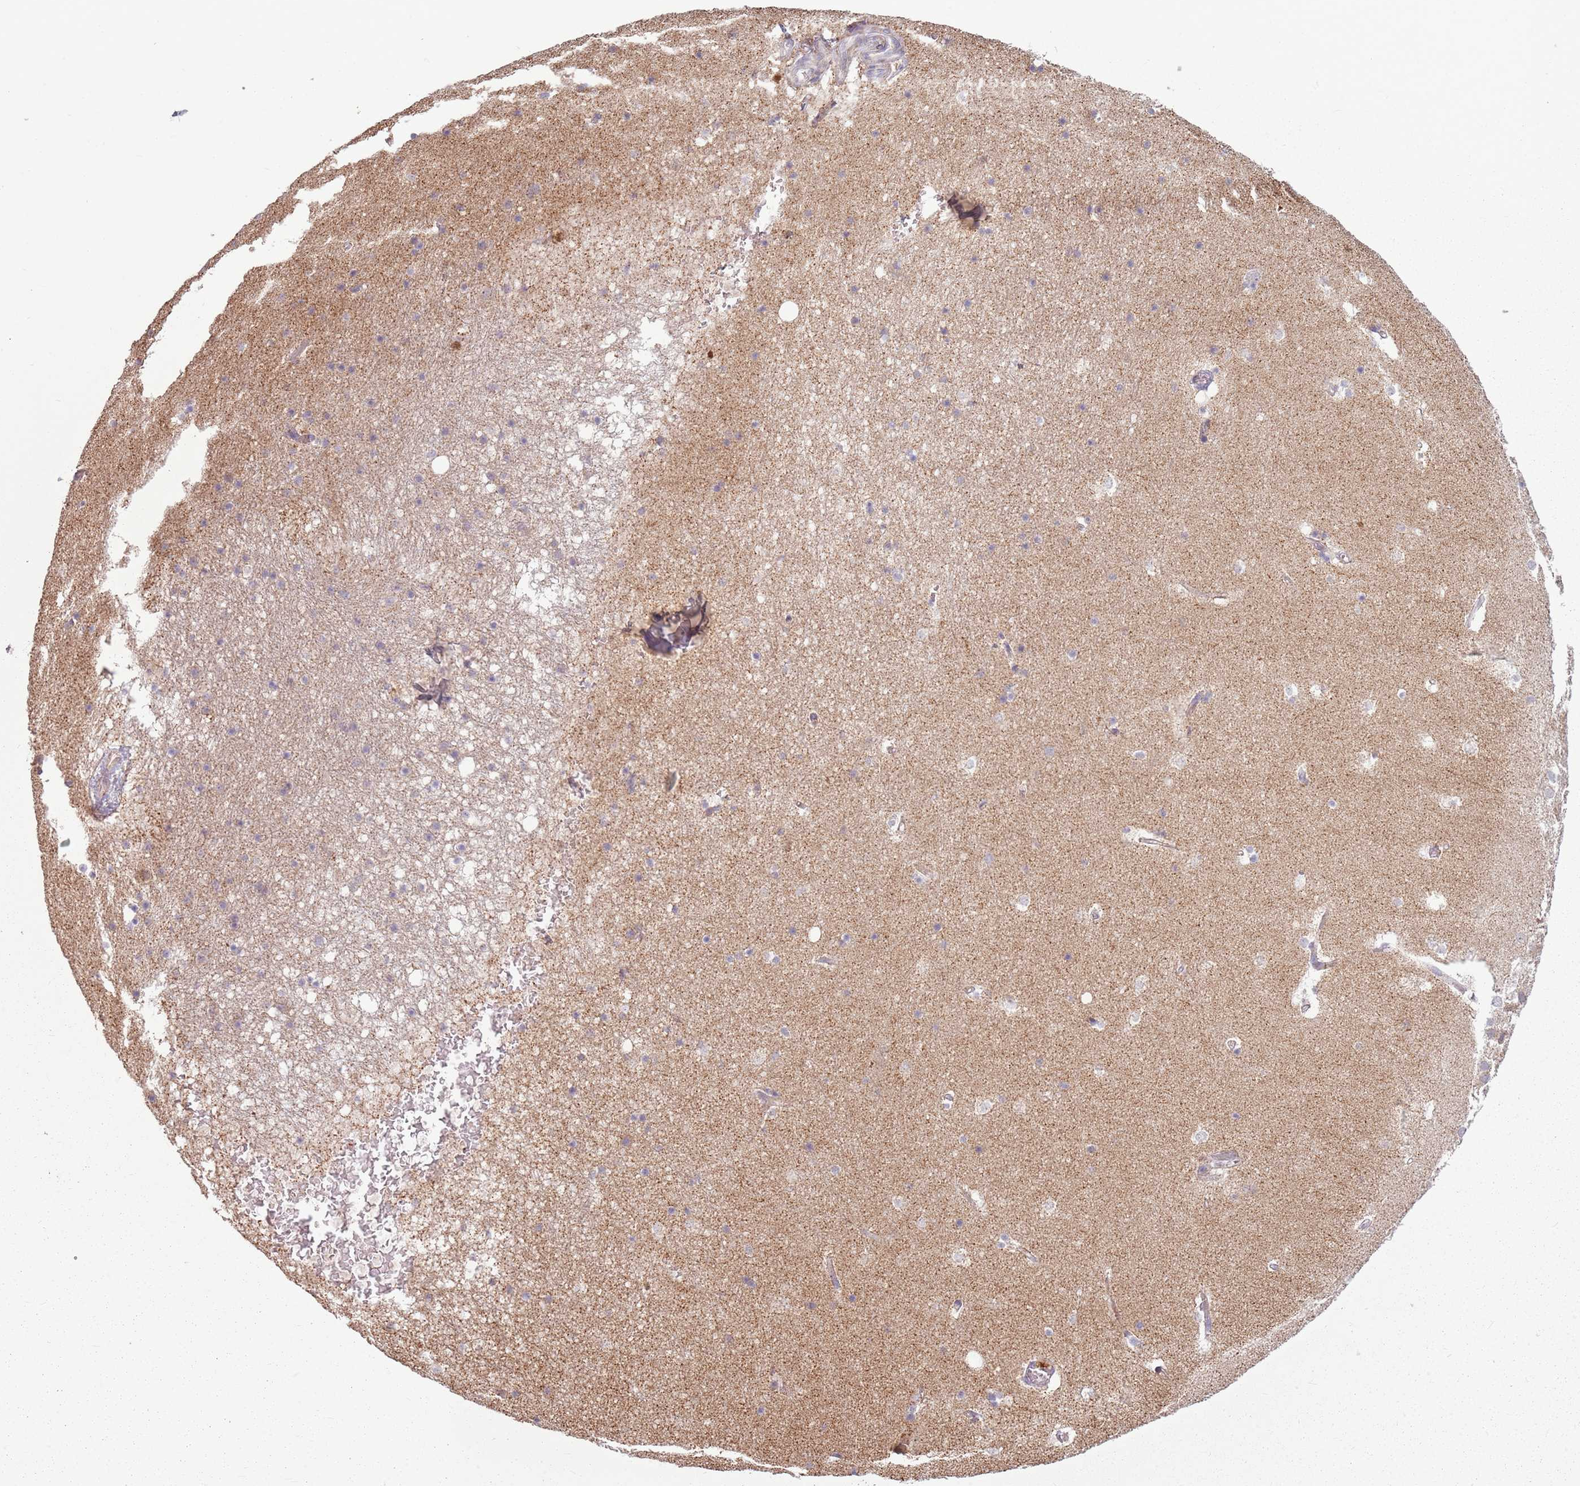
{"staining": {"intensity": "negative", "quantity": "none", "location": "none"}, "tissue": "hippocampus", "cell_type": "Glial cells", "image_type": "normal", "snomed": [{"axis": "morphology", "description": "Normal tissue, NOS"}, {"axis": "topography", "description": "Hippocampus"}], "caption": "Protein analysis of benign hippocampus exhibits no significant expression in glial cells.", "gene": "ZNF530", "patient": {"sex": "female", "age": 52}}